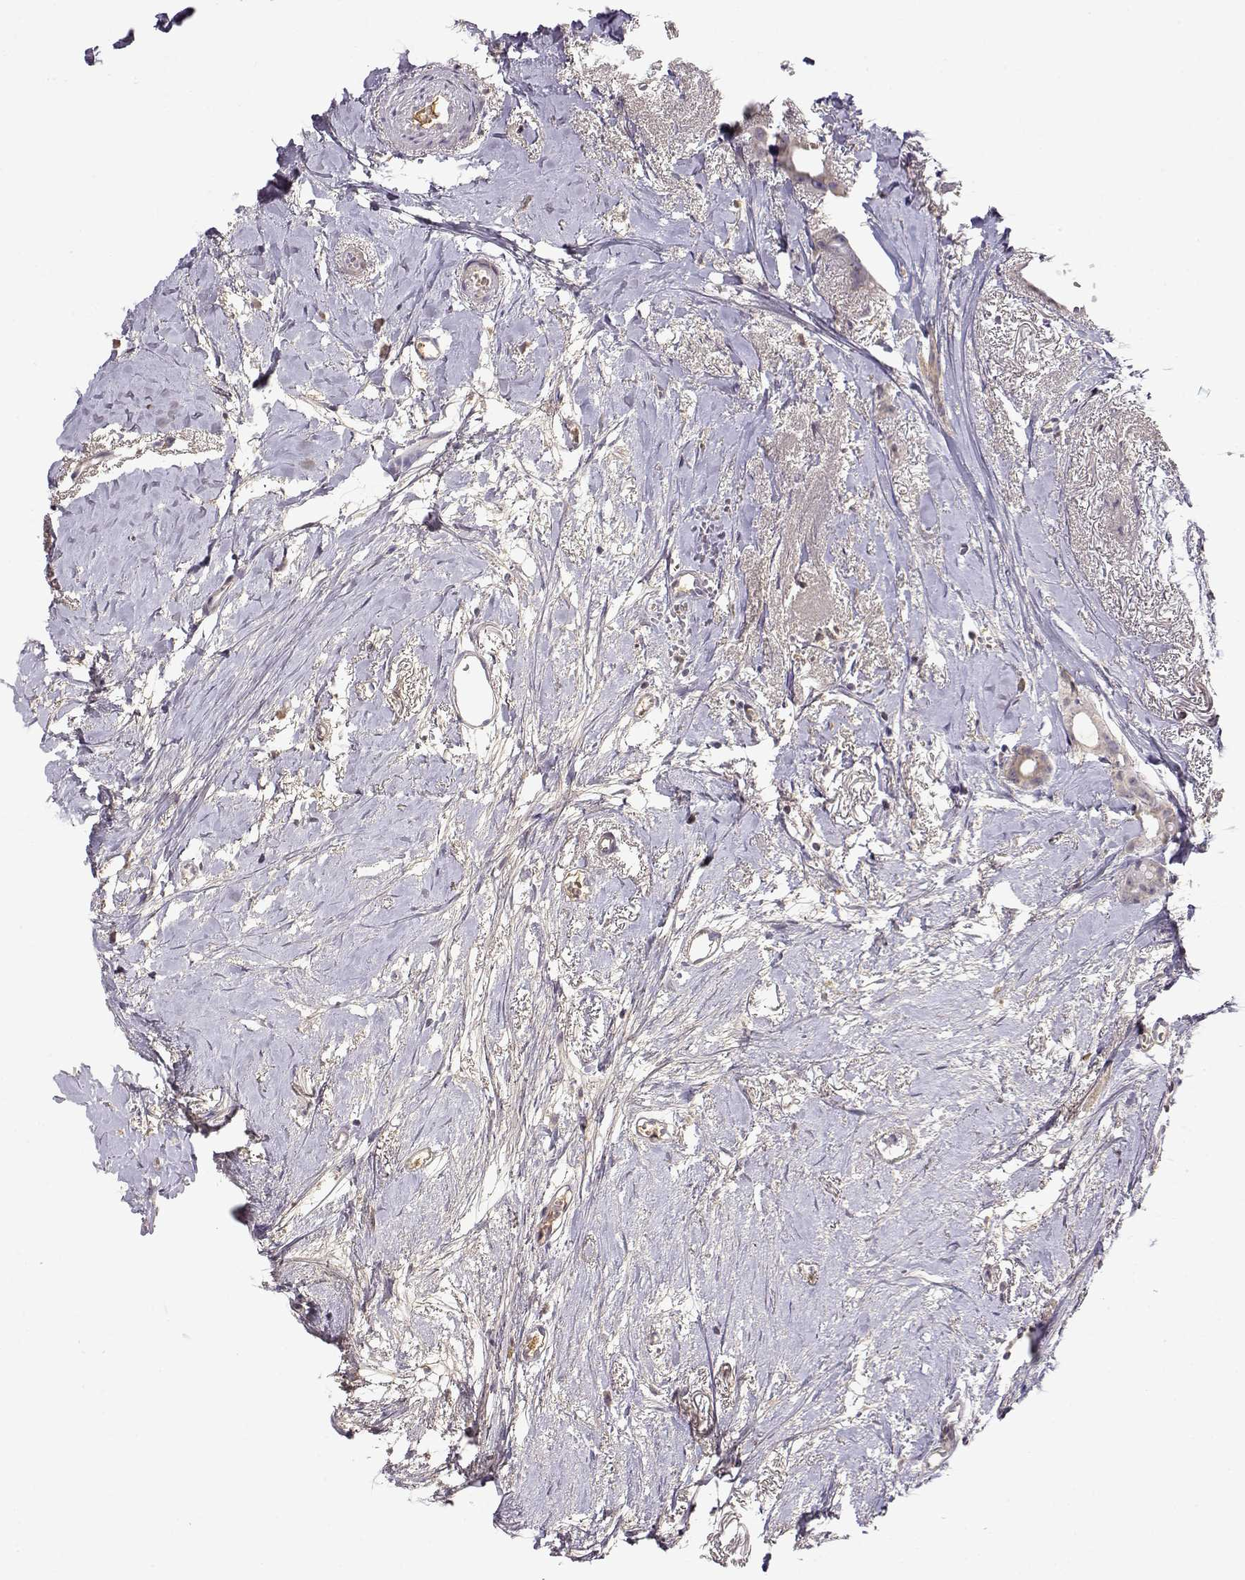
{"staining": {"intensity": "negative", "quantity": "none", "location": "none"}, "tissue": "breast cancer", "cell_type": "Tumor cells", "image_type": "cancer", "snomed": [{"axis": "morphology", "description": "Duct carcinoma"}, {"axis": "topography", "description": "Breast"}], "caption": "Human breast cancer (infiltrating ductal carcinoma) stained for a protein using immunohistochemistry reveals no staining in tumor cells.", "gene": "TACR1", "patient": {"sex": "female", "age": 40}}